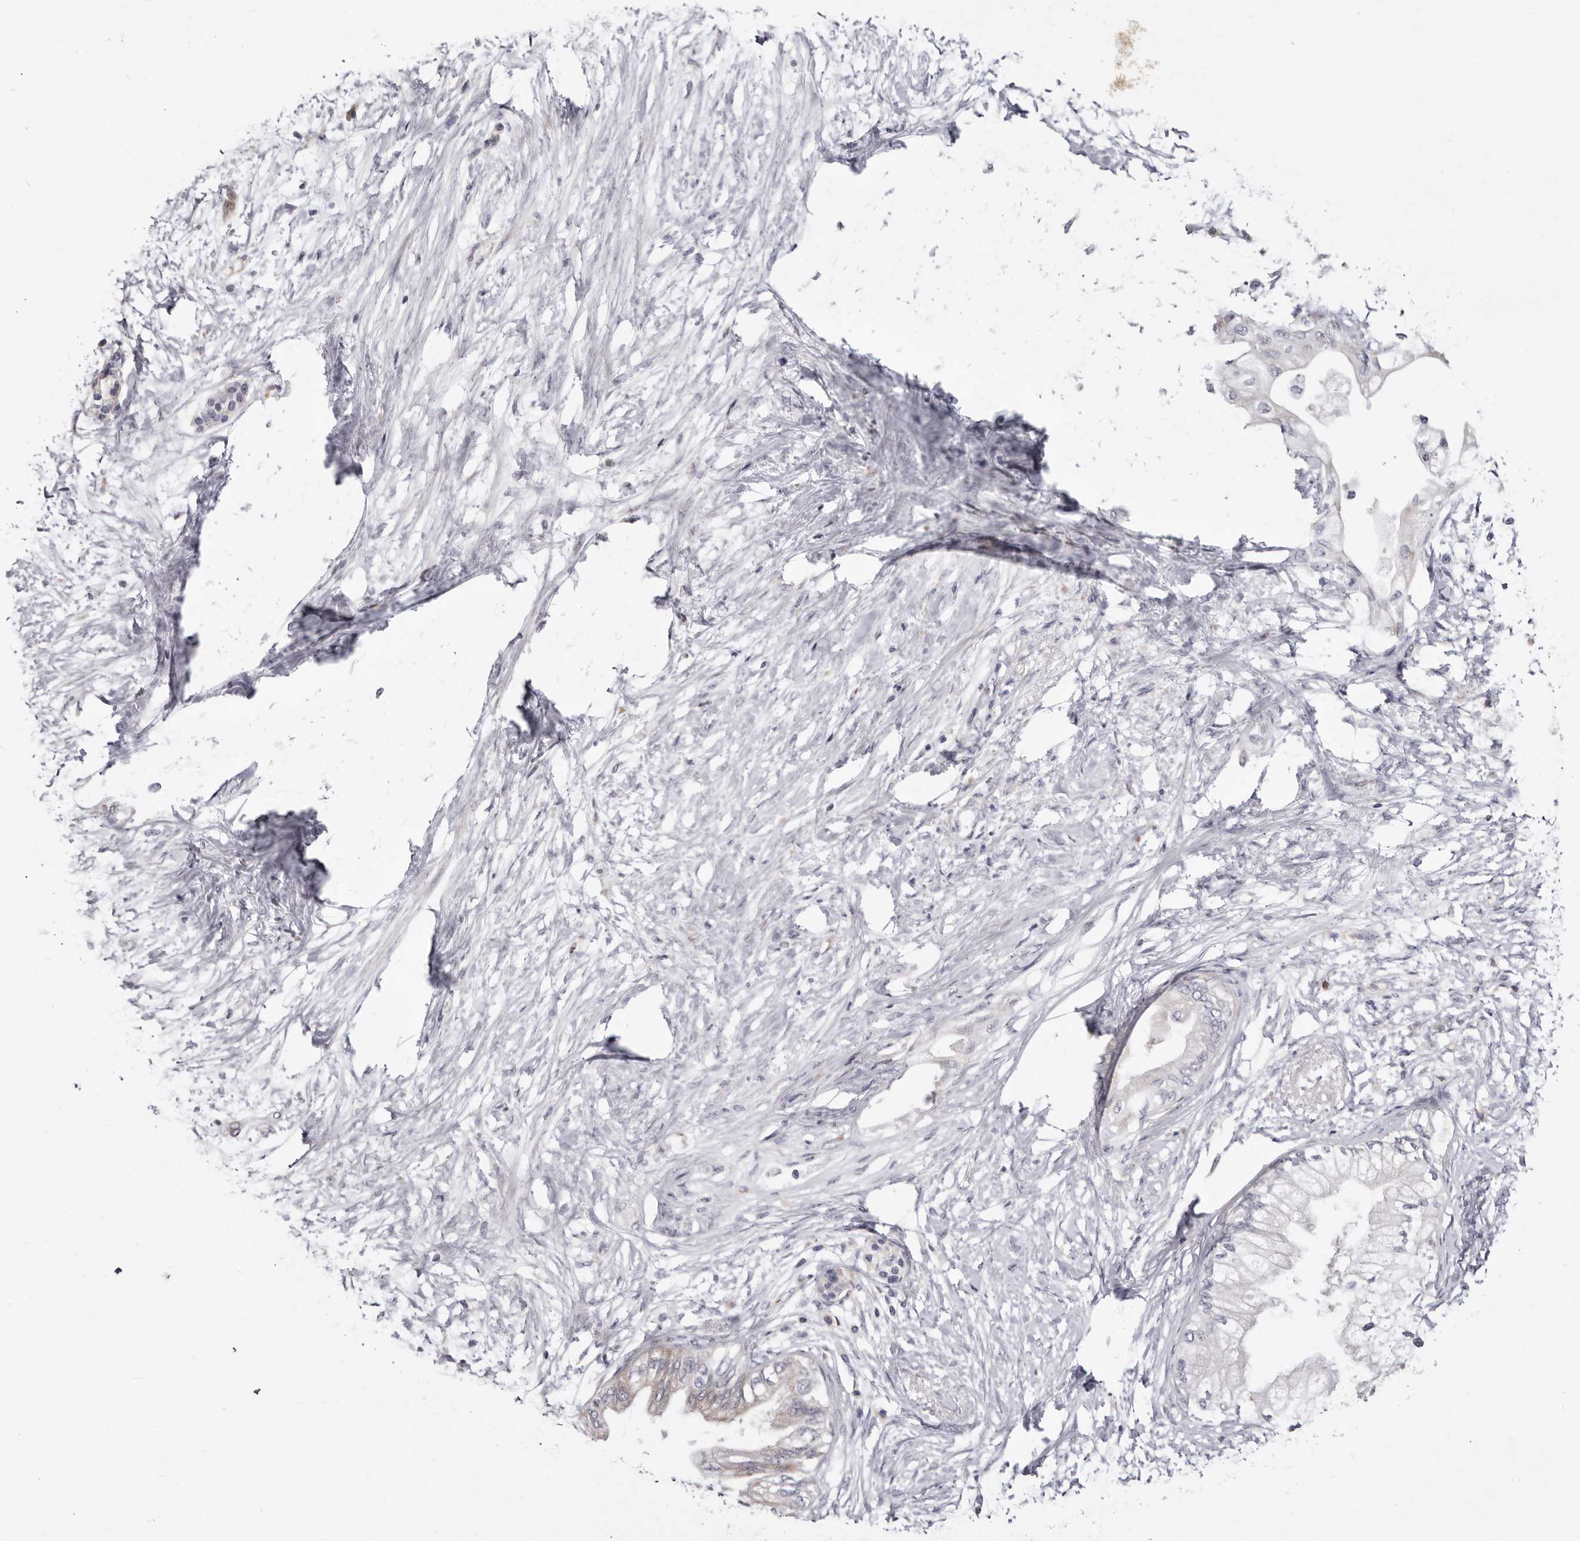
{"staining": {"intensity": "negative", "quantity": "none", "location": "none"}, "tissue": "pancreatic cancer", "cell_type": "Tumor cells", "image_type": "cancer", "snomed": [{"axis": "morphology", "description": "Normal tissue, NOS"}, {"axis": "morphology", "description": "Adenocarcinoma, NOS"}, {"axis": "topography", "description": "Pancreas"}, {"axis": "topography", "description": "Duodenum"}], "caption": "Histopathology image shows no protein positivity in tumor cells of pancreatic cancer (adenocarcinoma) tissue. (DAB (3,3'-diaminobenzidine) IHC with hematoxylin counter stain).", "gene": "NUBPL", "patient": {"sex": "female", "age": 60}}